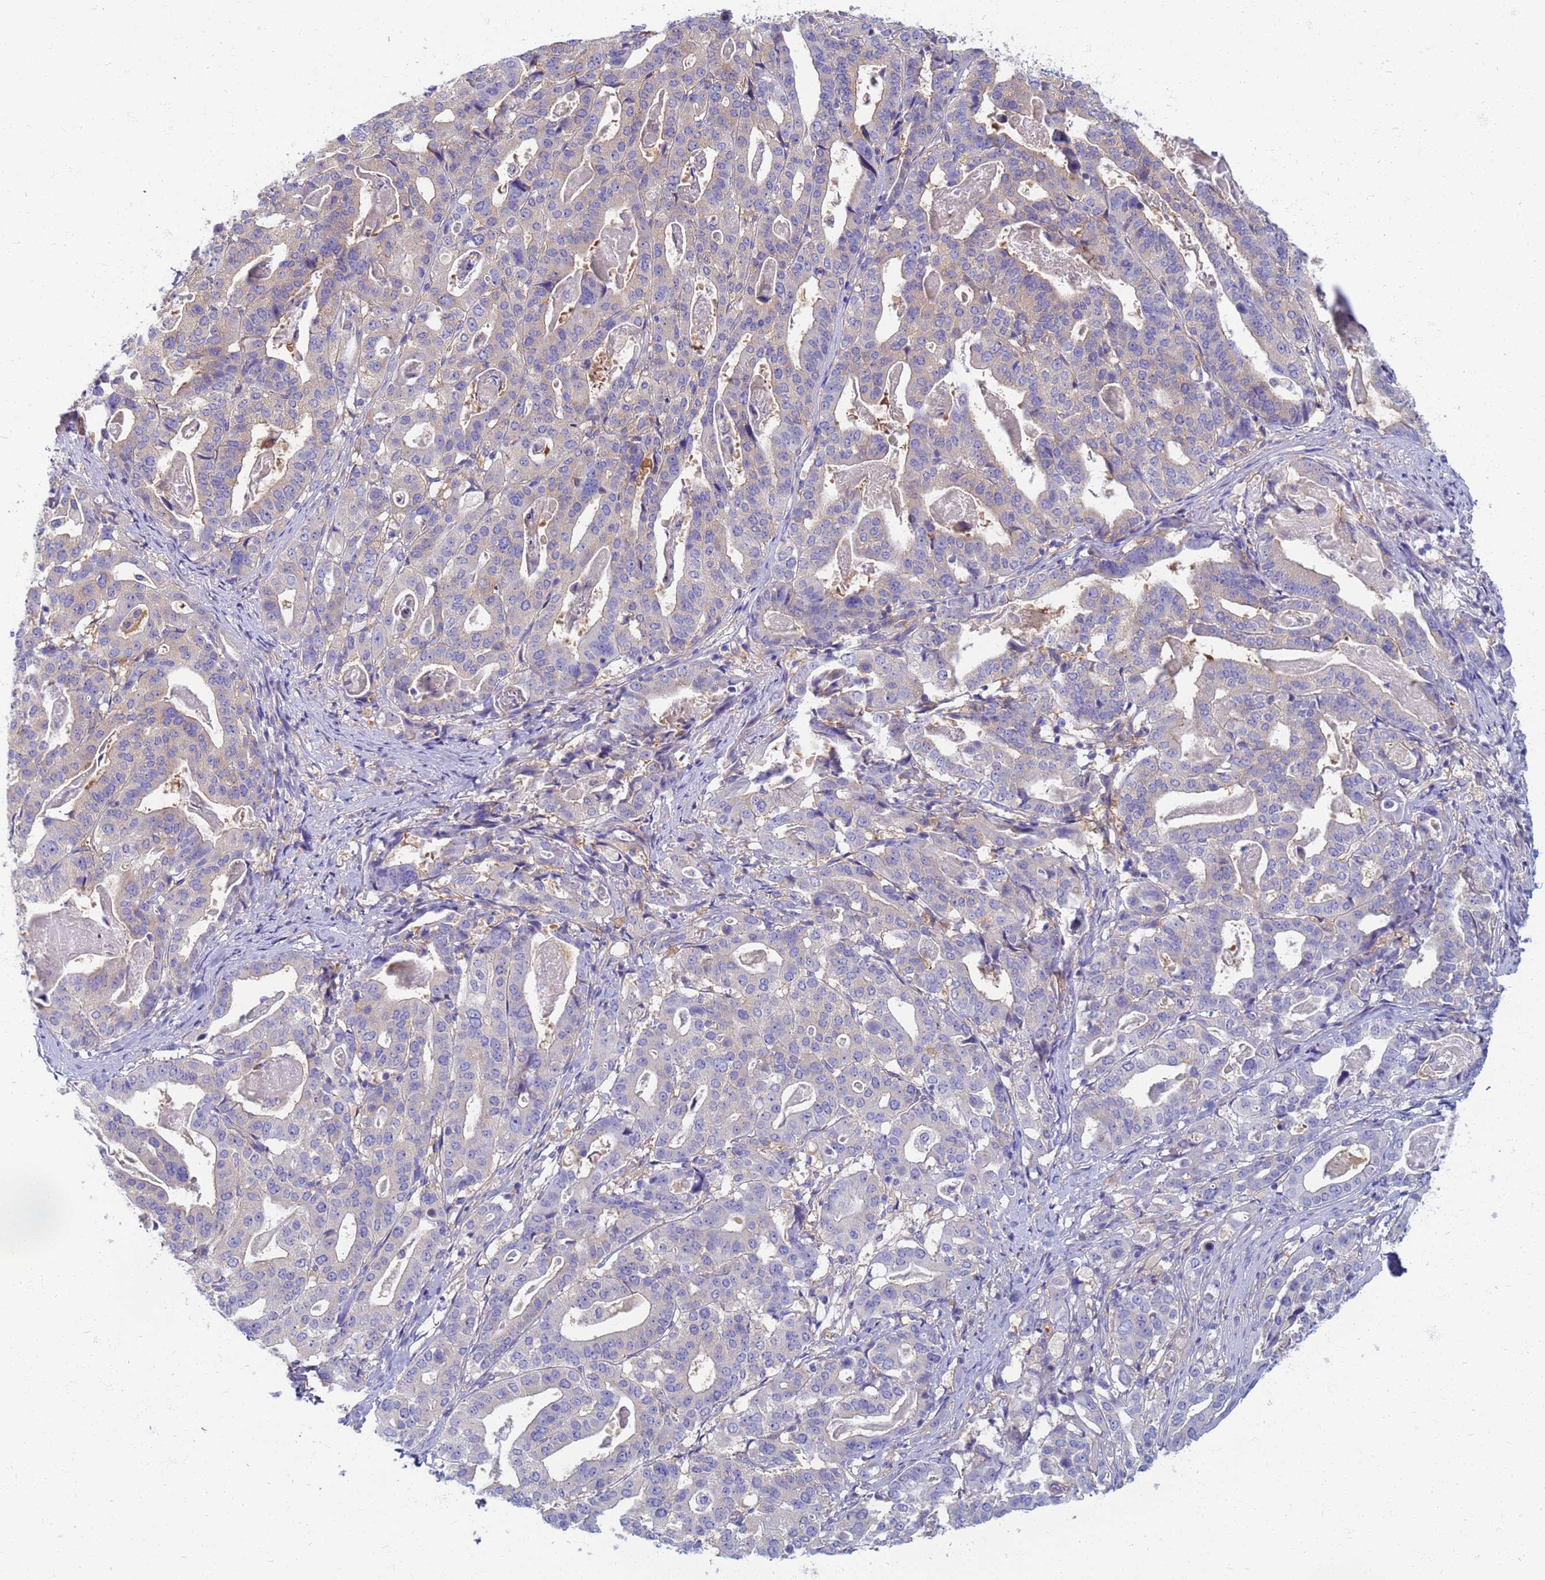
{"staining": {"intensity": "negative", "quantity": "none", "location": "none"}, "tissue": "stomach cancer", "cell_type": "Tumor cells", "image_type": "cancer", "snomed": [{"axis": "morphology", "description": "Adenocarcinoma, NOS"}, {"axis": "topography", "description": "Stomach"}], "caption": "This is an IHC photomicrograph of human stomach cancer (adenocarcinoma). There is no positivity in tumor cells.", "gene": "EEA1", "patient": {"sex": "male", "age": 48}}